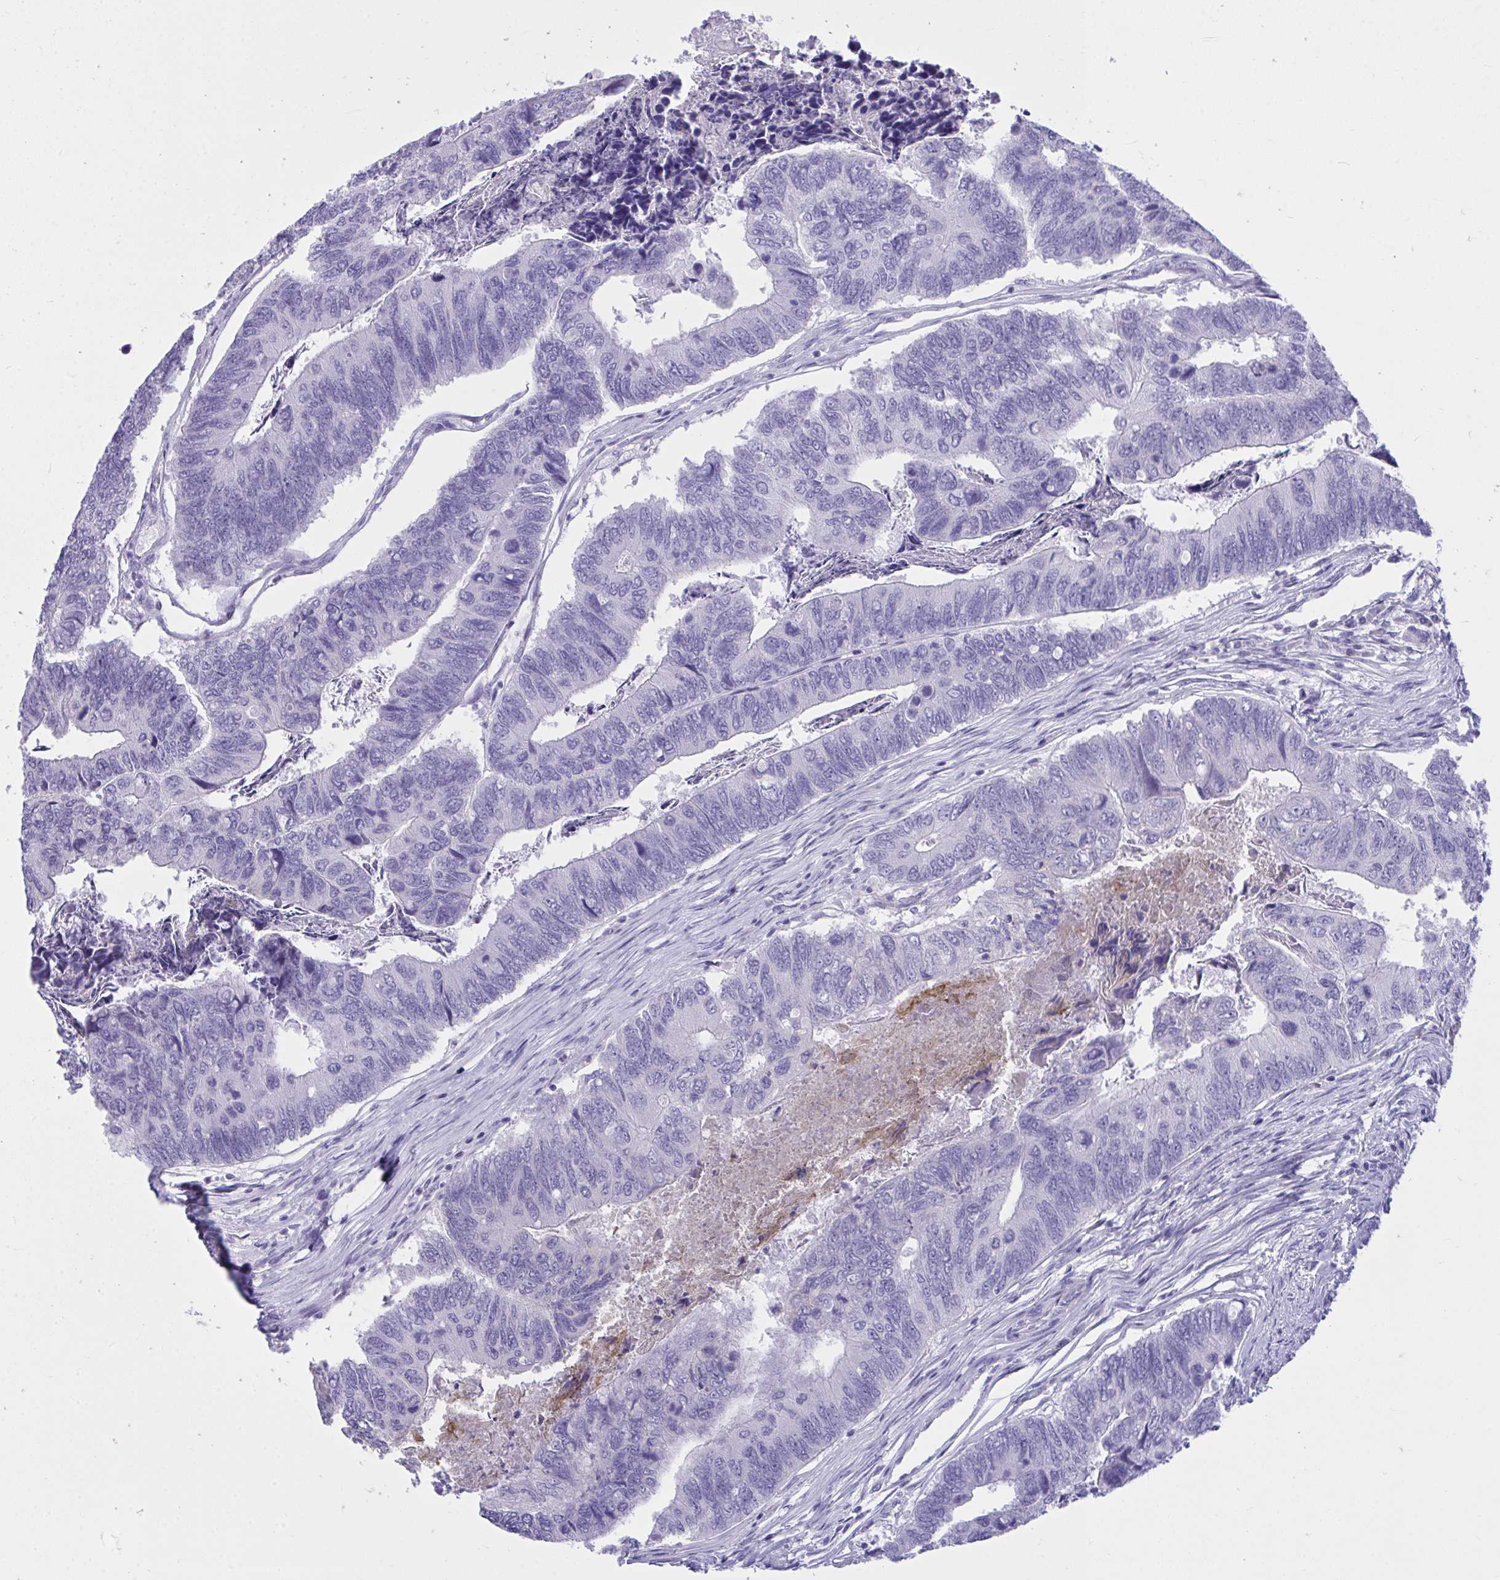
{"staining": {"intensity": "negative", "quantity": "none", "location": "none"}, "tissue": "colorectal cancer", "cell_type": "Tumor cells", "image_type": "cancer", "snomed": [{"axis": "morphology", "description": "Adenocarcinoma, NOS"}, {"axis": "topography", "description": "Colon"}], "caption": "Tumor cells show no significant staining in adenocarcinoma (colorectal). (DAB (3,3'-diaminobenzidine) IHC visualized using brightfield microscopy, high magnification).", "gene": "PLEKHH1", "patient": {"sex": "female", "age": 67}}